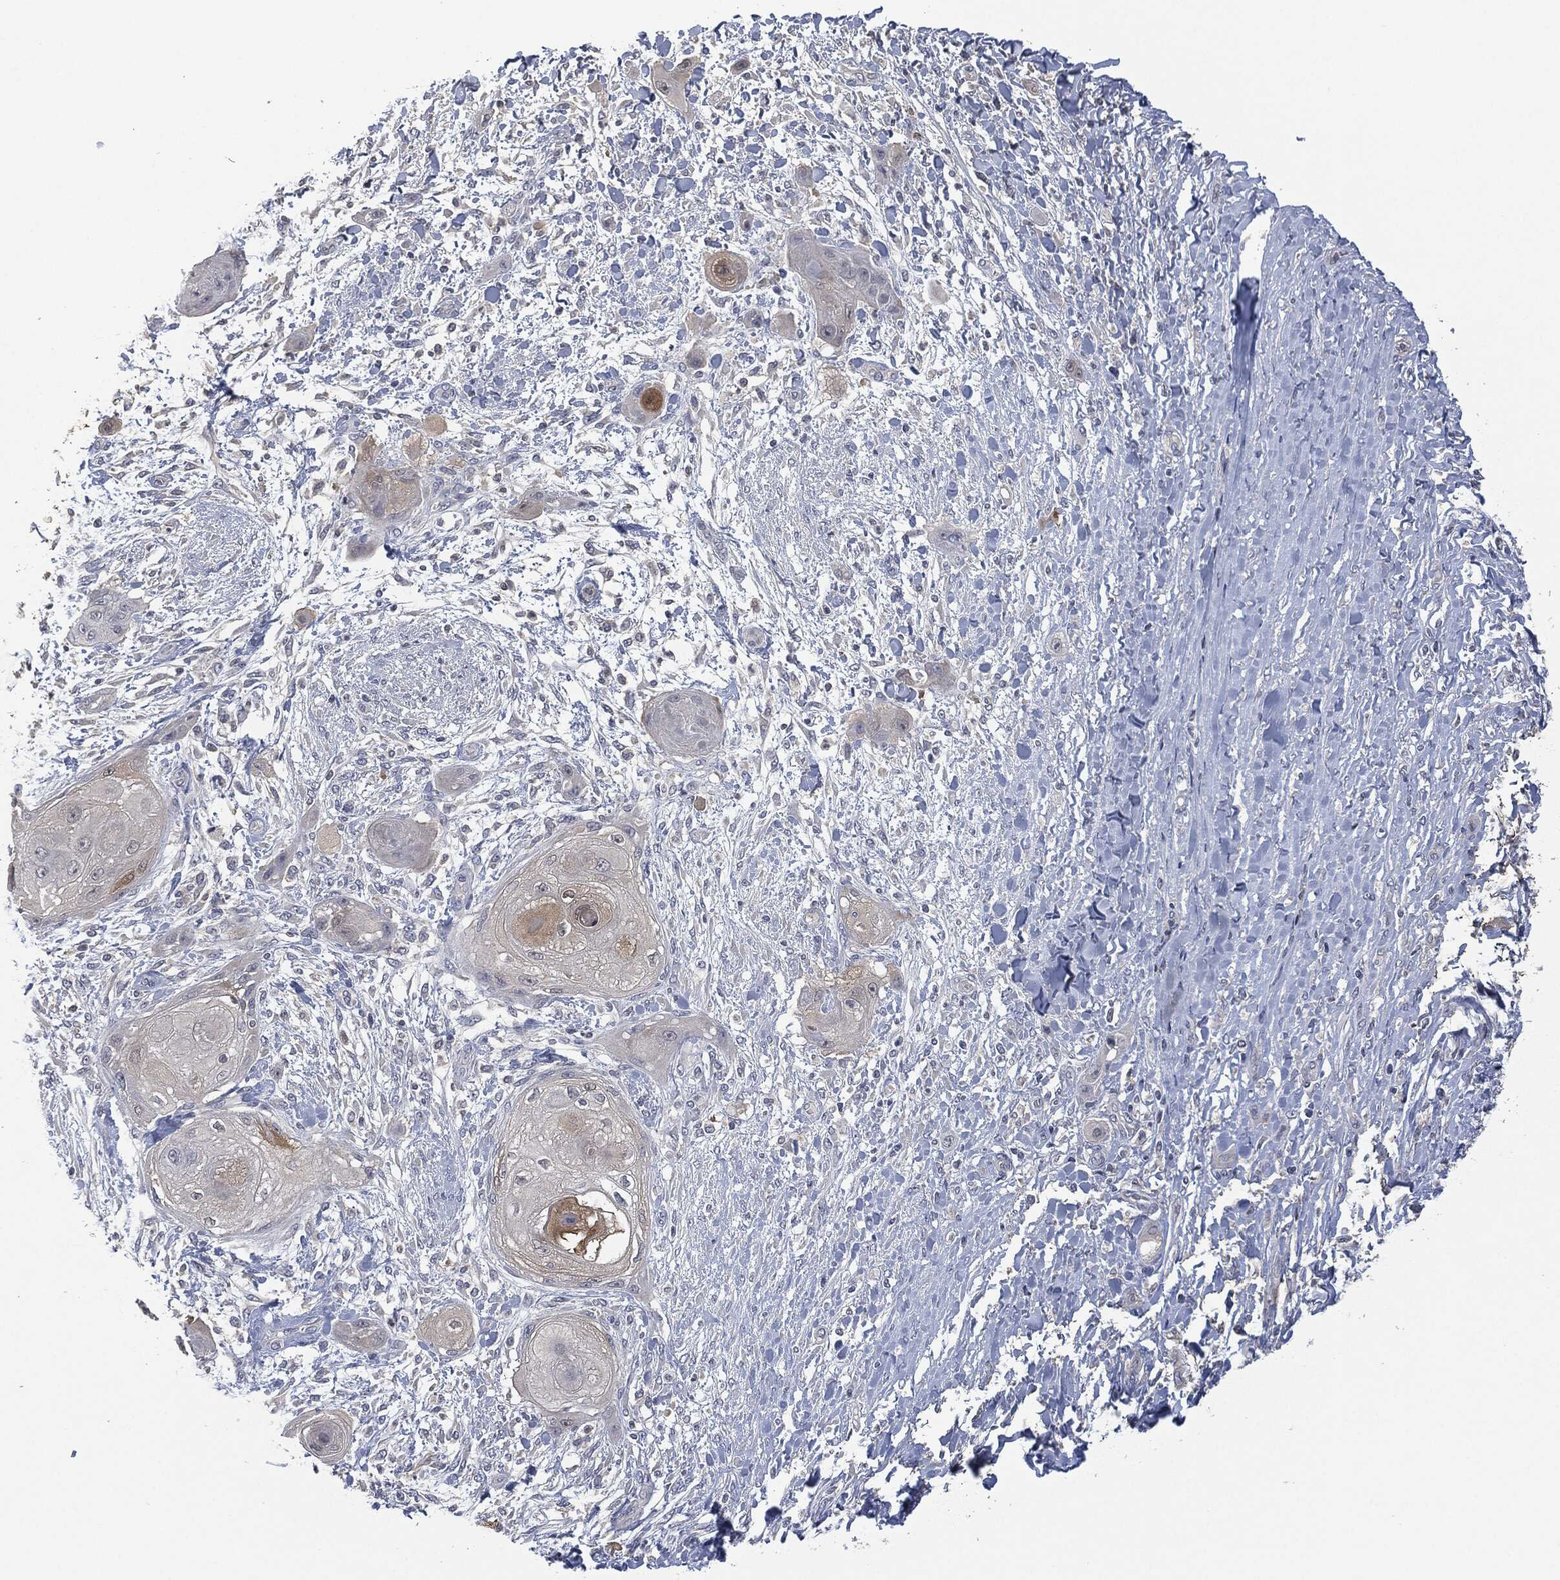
{"staining": {"intensity": "moderate", "quantity": "<25%", "location": "cytoplasmic/membranous"}, "tissue": "skin cancer", "cell_type": "Tumor cells", "image_type": "cancer", "snomed": [{"axis": "morphology", "description": "Squamous cell carcinoma, NOS"}, {"axis": "topography", "description": "Skin"}], "caption": "Immunohistochemistry (IHC) histopathology image of human skin squamous cell carcinoma stained for a protein (brown), which displays low levels of moderate cytoplasmic/membranous expression in about <25% of tumor cells.", "gene": "IL1RN", "patient": {"sex": "male", "age": 62}}